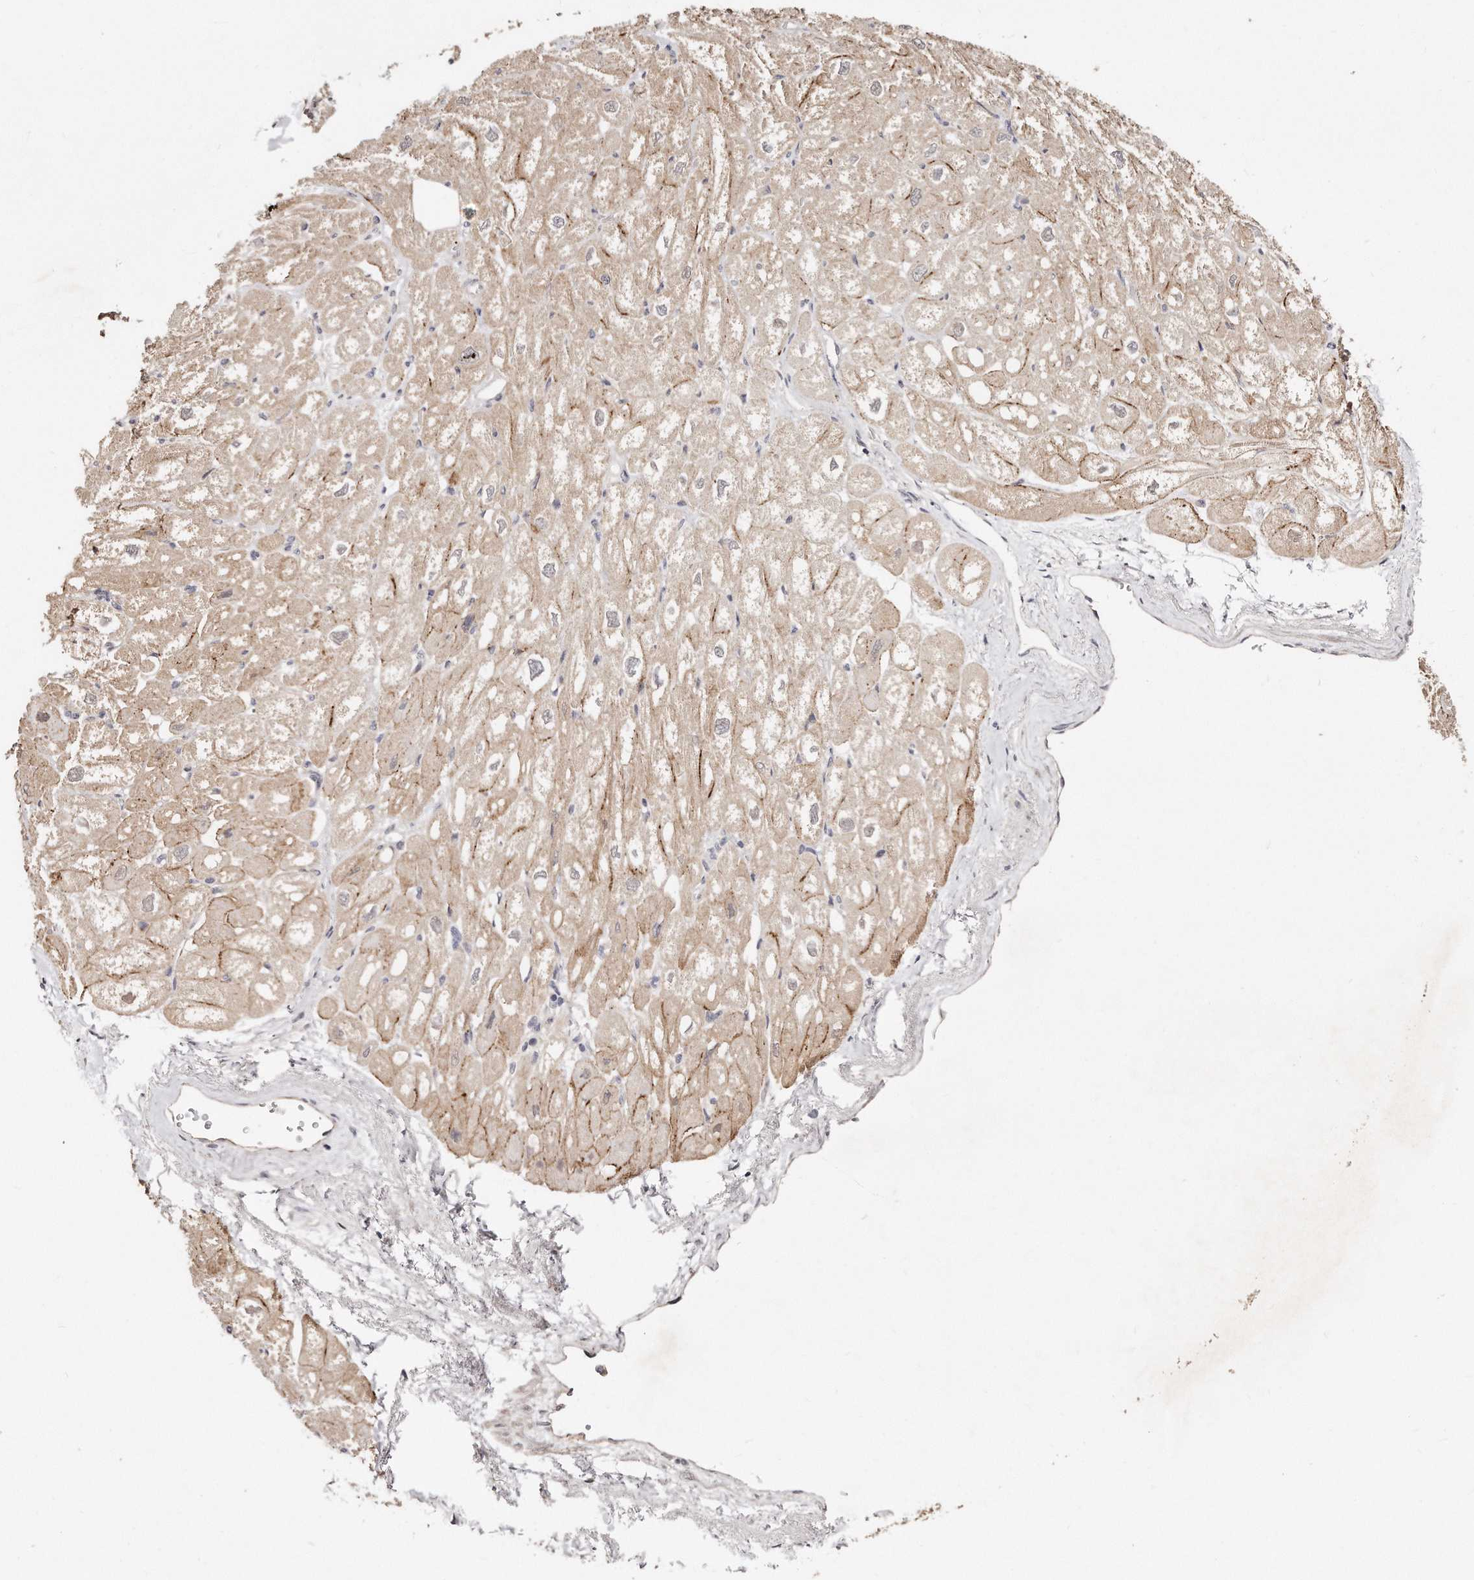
{"staining": {"intensity": "moderate", "quantity": "25%-75%", "location": "cytoplasmic/membranous"}, "tissue": "heart muscle", "cell_type": "Cardiomyocytes", "image_type": "normal", "snomed": [{"axis": "morphology", "description": "Normal tissue, NOS"}, {"axis": "topography", "description": "Heart"}], "caption": "High-magnification brightfield microscopy of normal heart muscle stained with DAB (brown) and counterstained with hematoxylin (blue). cardiomyocytes exhibit moderate cytoplasmic/membranous staining is appreciated in approximately25%-75% of cells.", "gene": "CASZ1", "patient": {"sex": "male", "age": 50}}